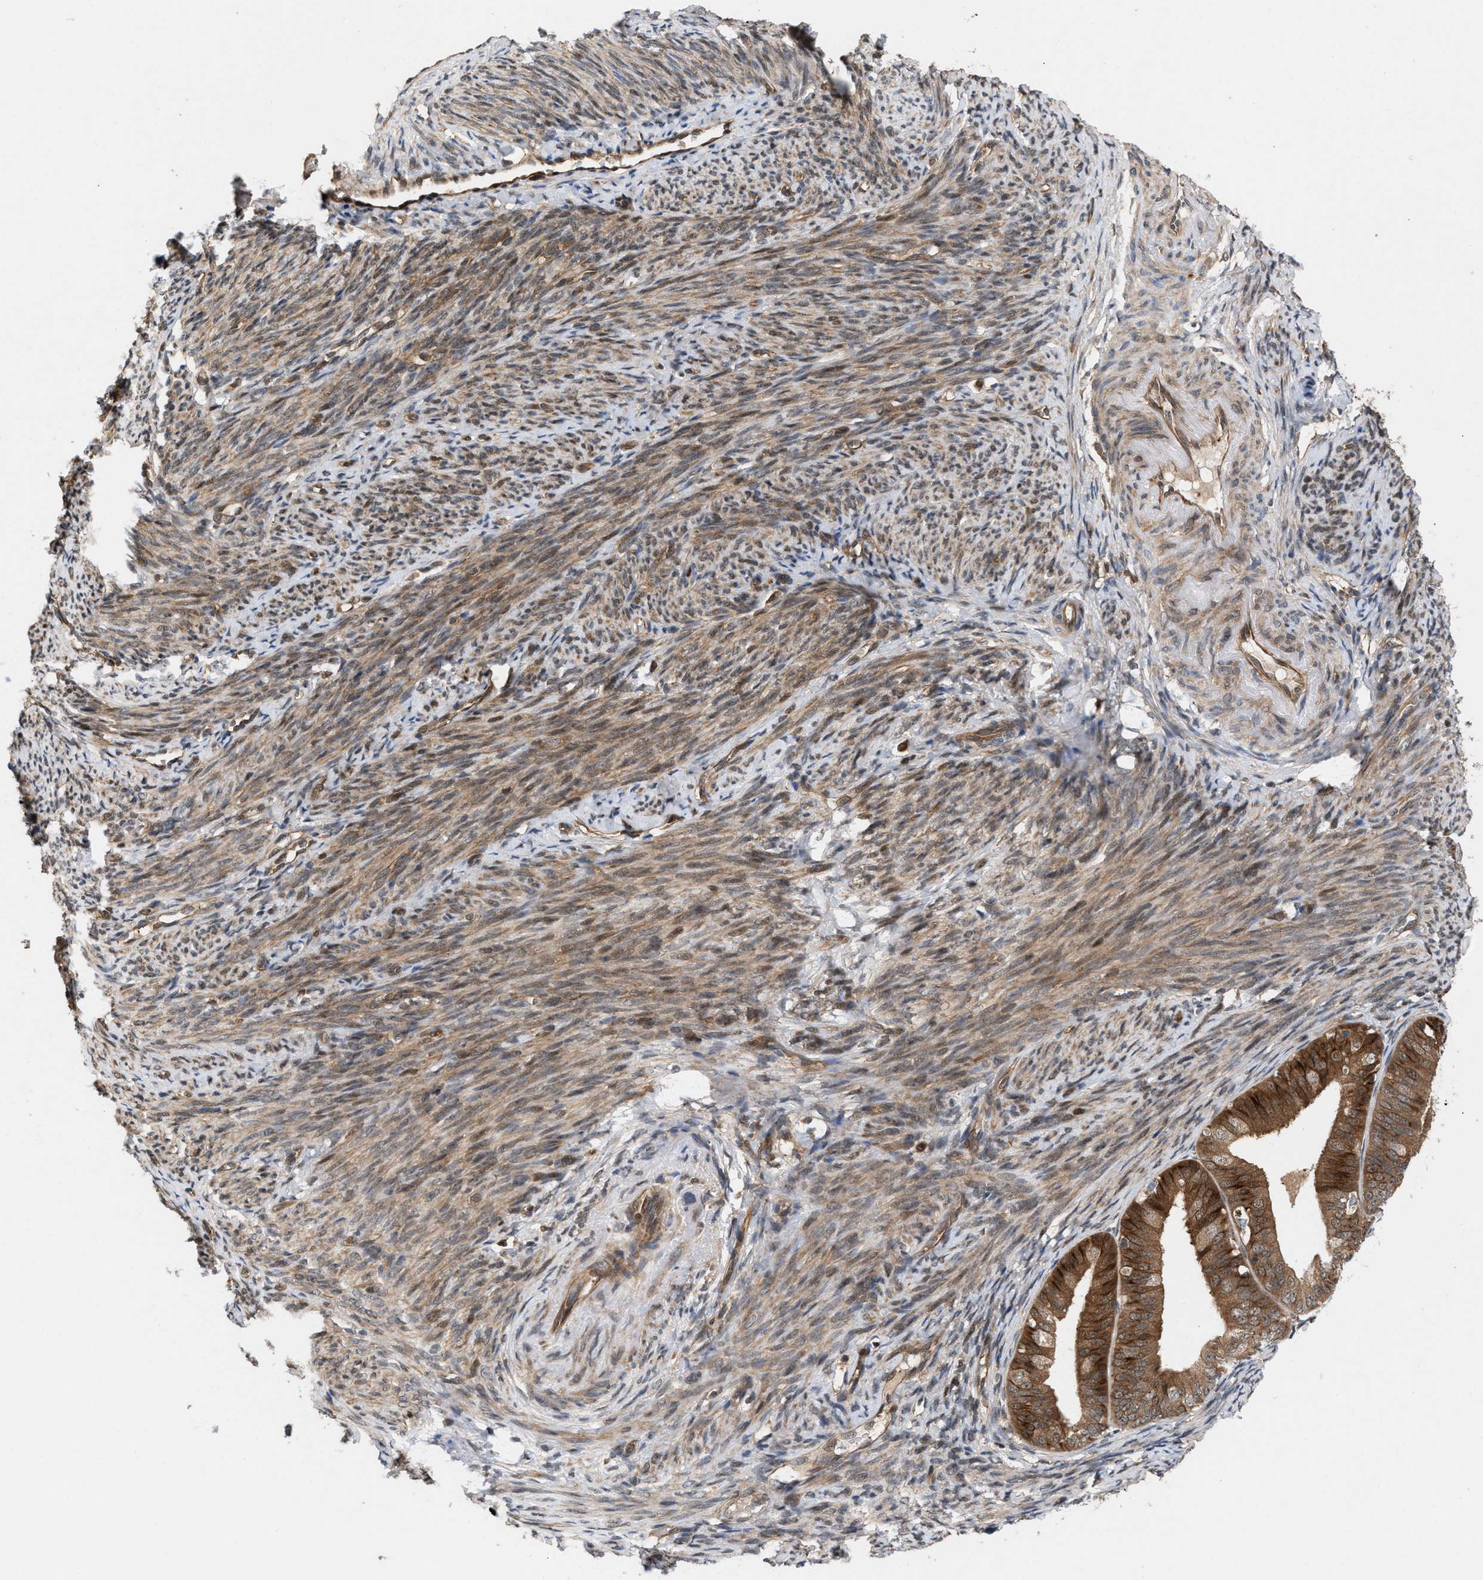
{"staining": {"intensity": "strong", "quantity": ">75%", "location": "cytoplasmic/membranous,nuclear"}, "tissue": "endometrial cancer", "cell_type": "Tumor cells", "image_type": "cancer", "snomed": [{"axis": "morphology", "description": "Adenocarcinoma, NOS"}, {"axis": "topography", "description": "Endometrium"}], "caption": "Human endometrial adenocarcinoma stained with a protein marker shows strong staining in tumor cells.", "gene": "GLOD4", "patient": {"sex": "female", "age": 63}}